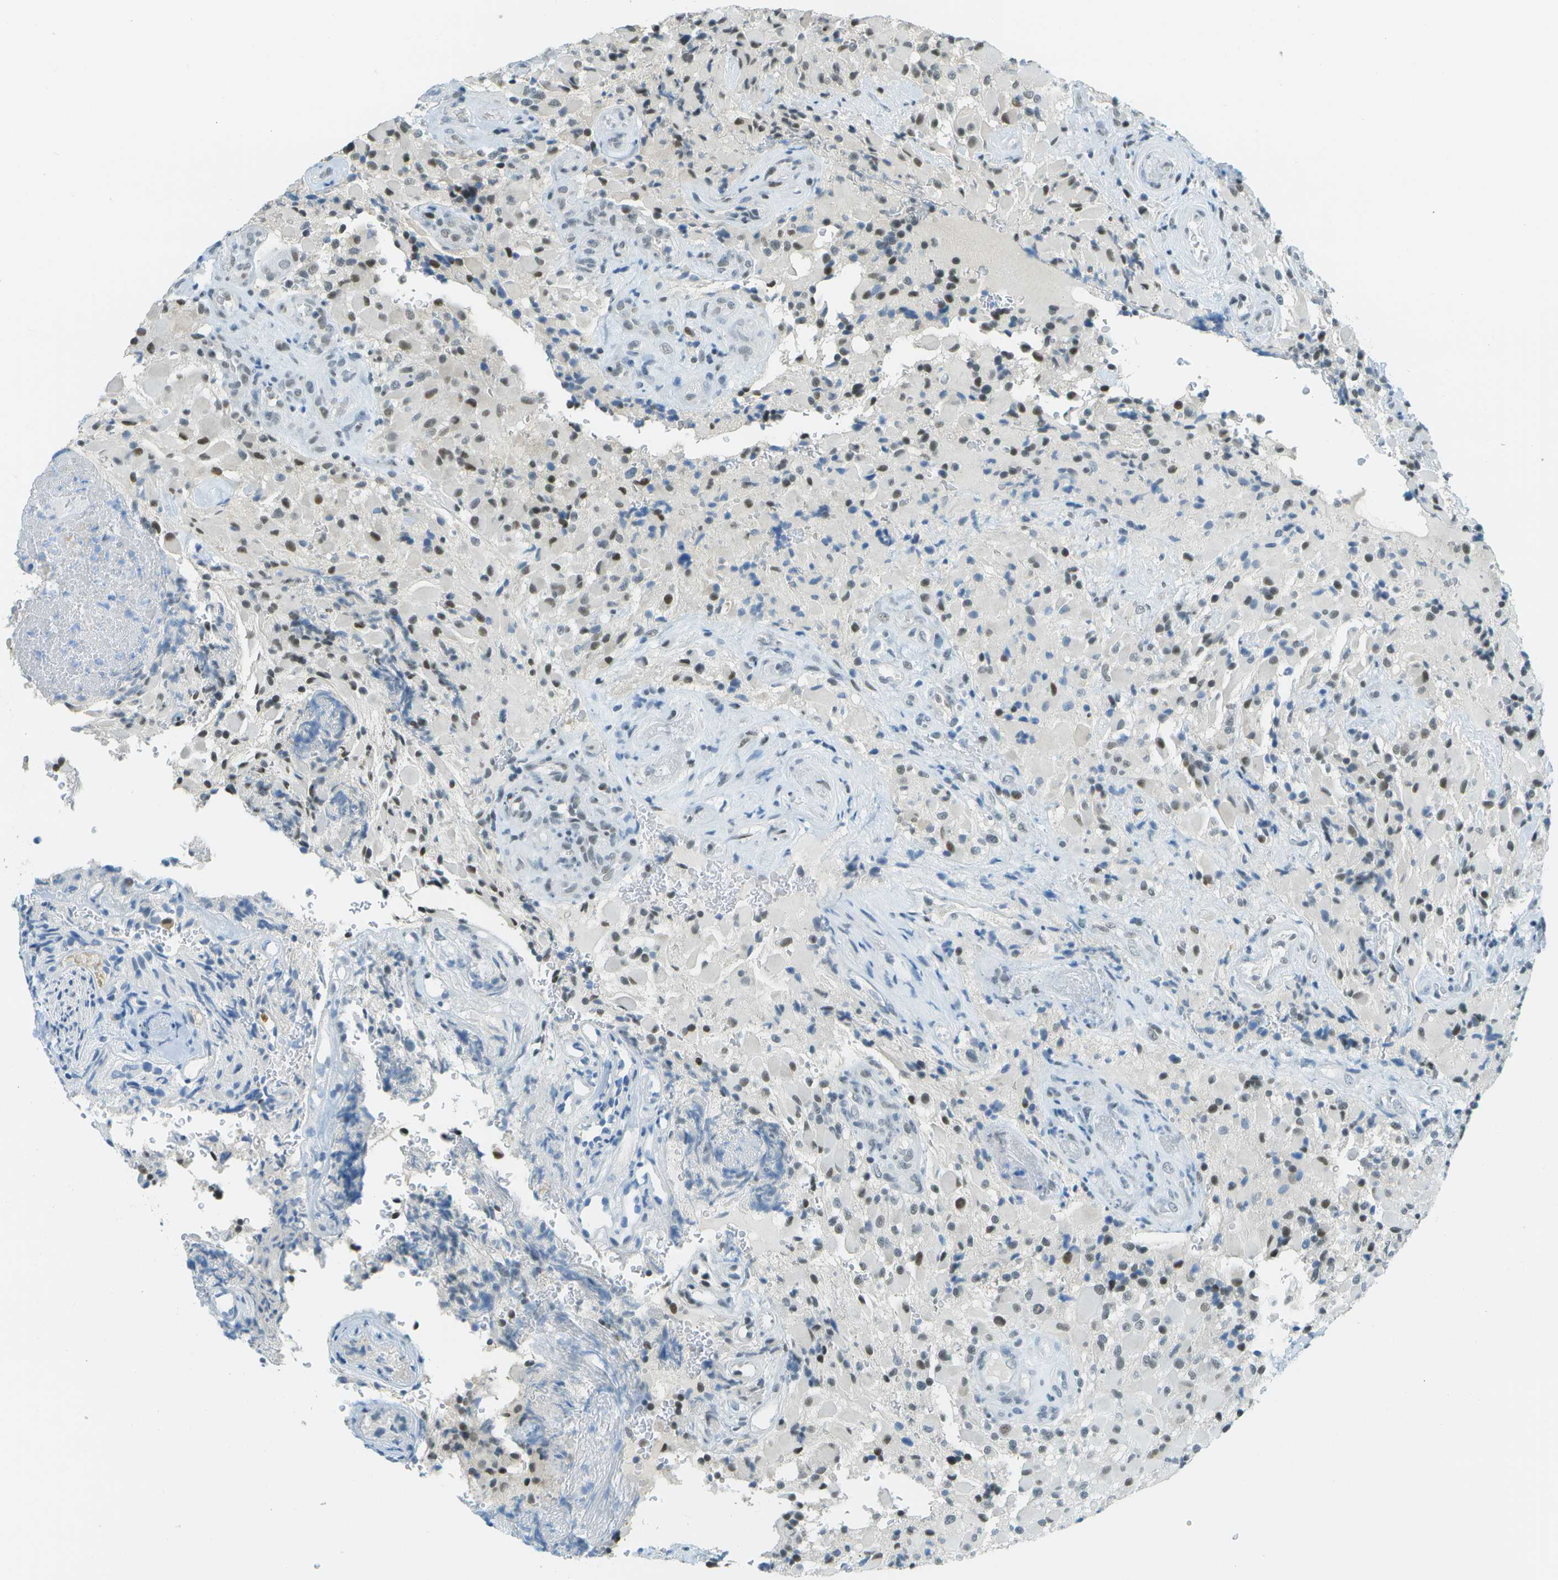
{"staining": {"intensity": "moderate", "quantity": "<25%", "location": "nuclear"}, "tissue": "glioma", "cell_type": "Tumor cells", "image_type": "cancer", "snomed": [{"axis": "morphology", "description": "Glioma, malignant, High grade"}, {"axis": "topography", "description": "Brain"}], "caption": "Brown immunohistochemical staining in human glioma demonstrates moderate nuclear positivity in approximately <25% of tumor cells.", "gene": "NEK11", "patient": {"sex": "male", "age": 71}}